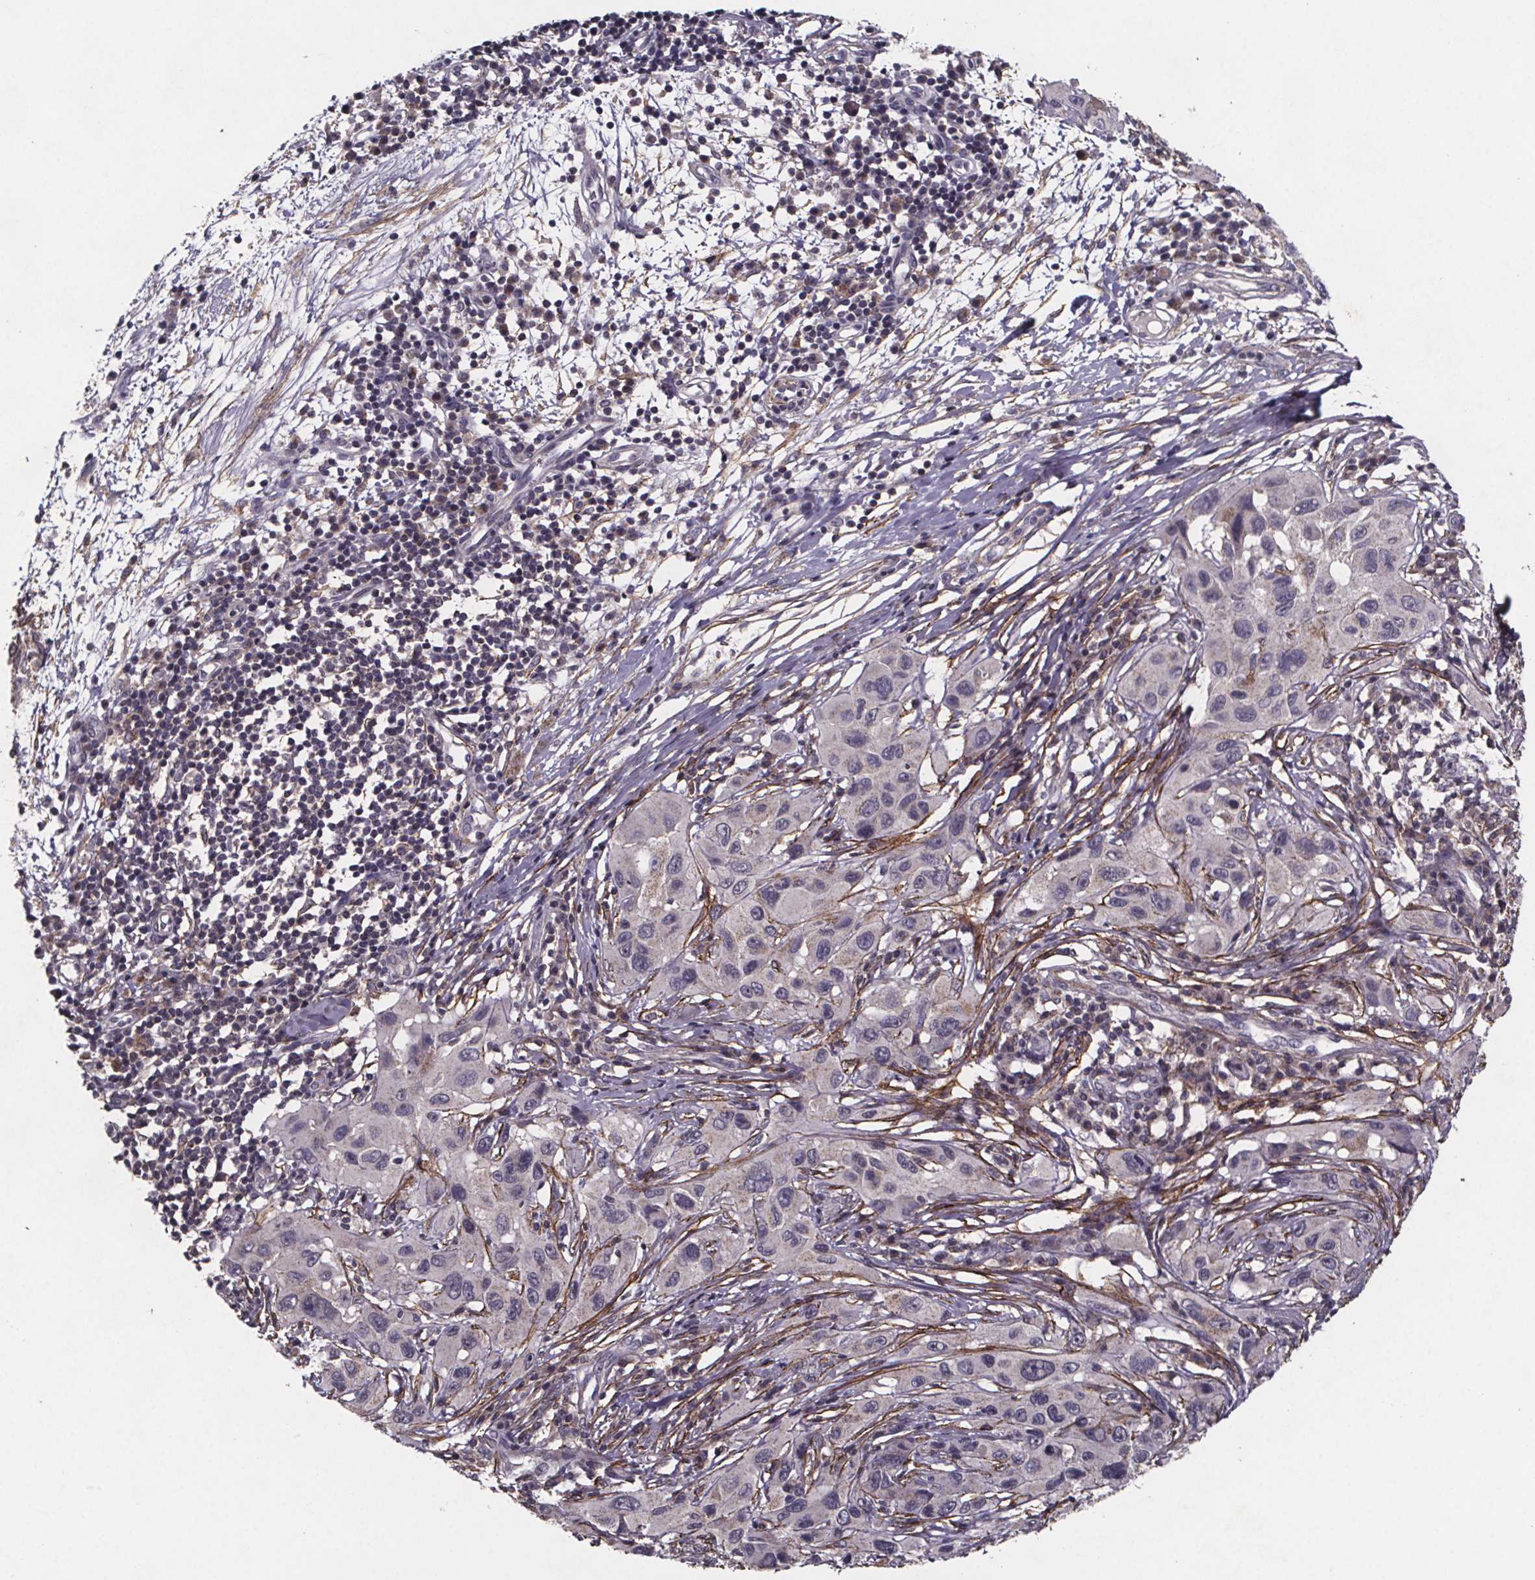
{"staining": {"intensity": "negative", "quantity": "none", "location": "none"}, "tissue": "melanoma", "cell_type": "Tumor cells", "image_type": "cancer", "snomed": [{"axis": "morphology", "description": "Malignant melanoma, NOS"}, {"axis": "topography", "description": "Skin"}], "caption": "Melanoma was stained to show a protein in brown. There is no significant positivity in tumor cells. (Stains: DAB (3,3'-diaminobenzidine) immunohistochemistry with hematoxylin counter stain, Microscopy: brightfield microscopy at high magnification).", "gene": "PALLD", "patient": {"sex": "male", "age": 53}}